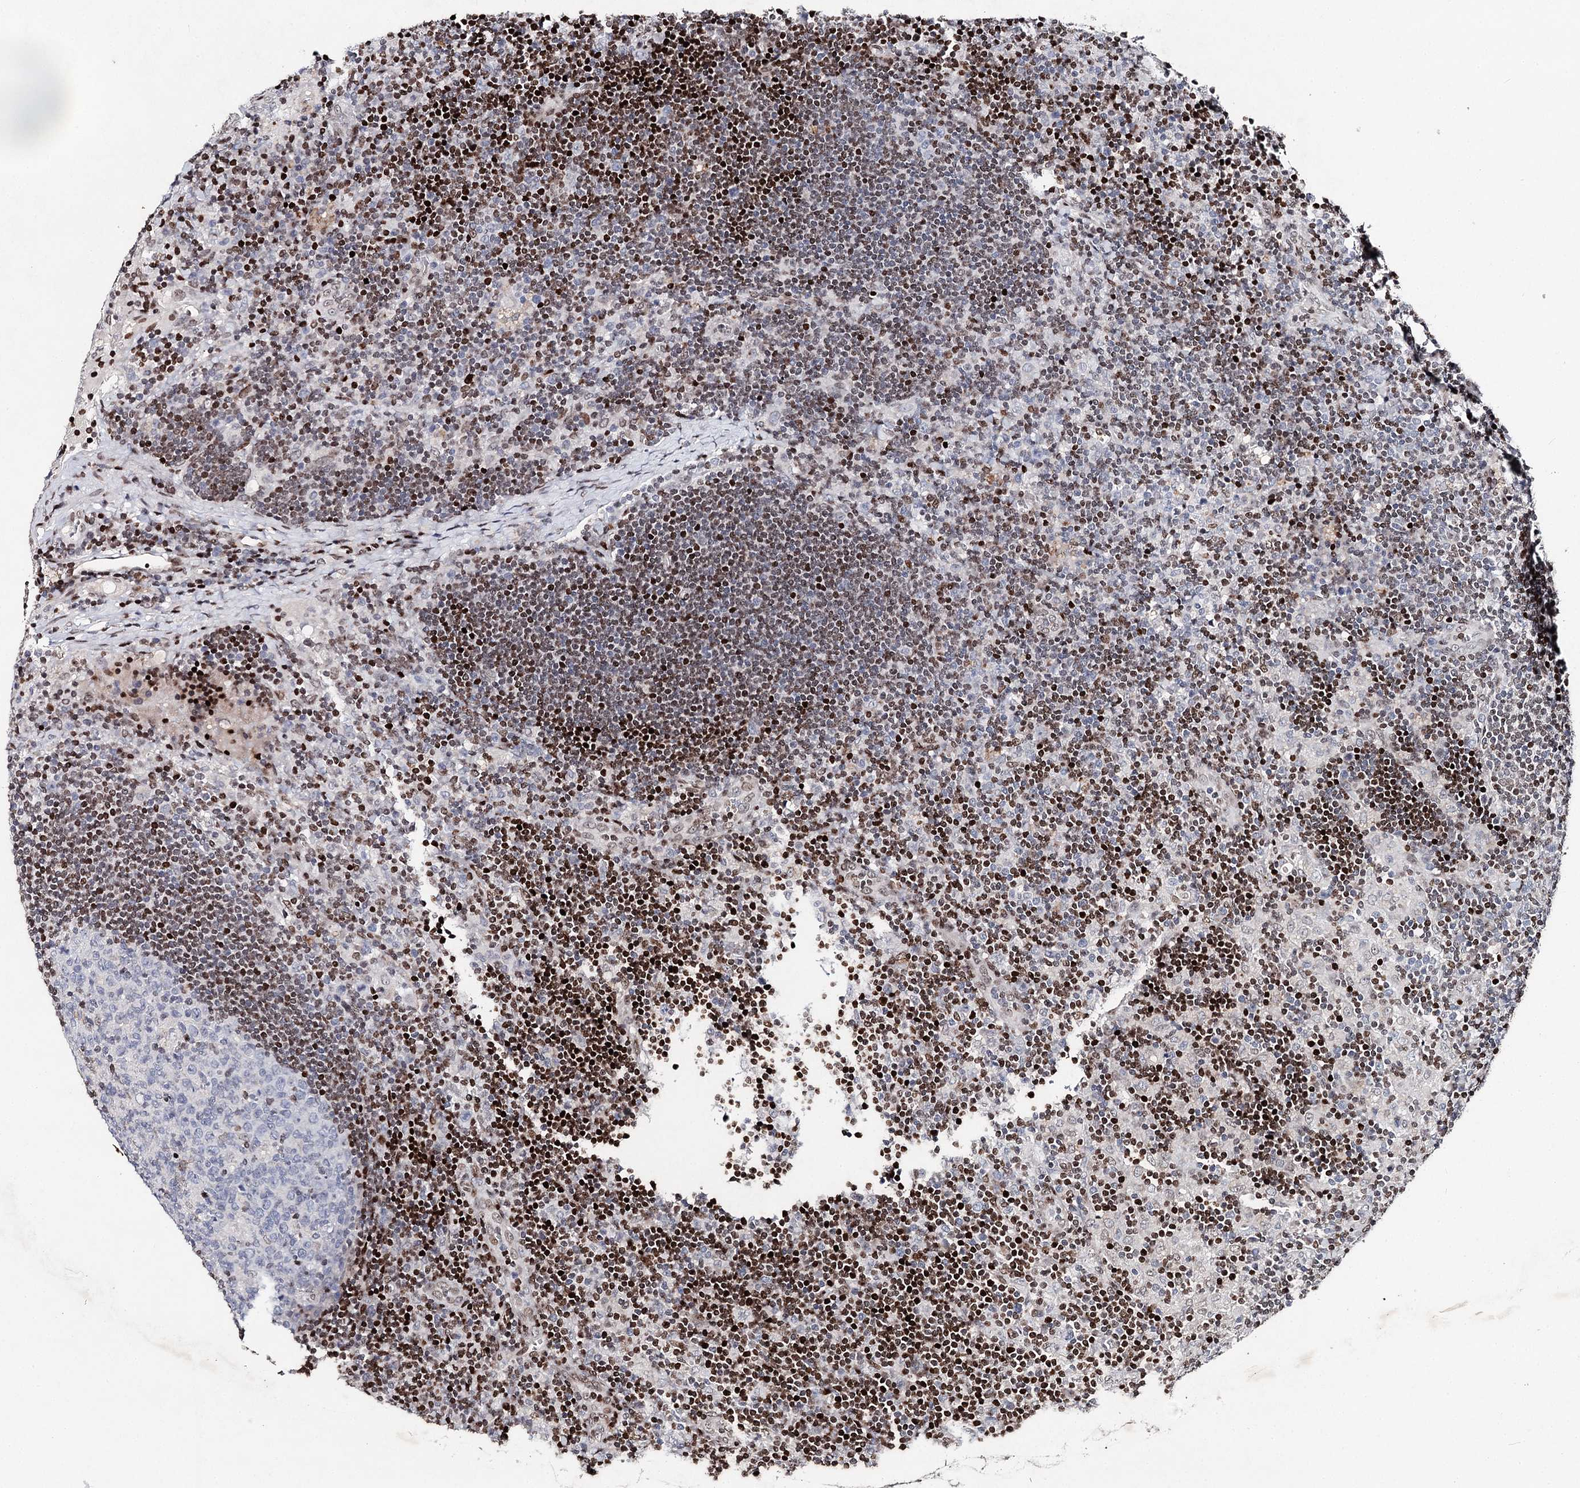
{"staining": {"intensity": "negative", "quantity": "none", "location": "none"}, "tissue": "lymph node", "cell_type": "Germinal center cells", "image_type": "normal", "snomed": [{"axis": "morphology", "description": "Normal tissue, NOS"}, {"axis": "topography", "description": "Lymph node"}], "caption": "This is an immunohistochemistry (IHC) histopathology image of unremarkable lymph node. There is no positivity in germinal center cells.", "gene": "FRMD4A", "patient": {"sex": "male", "age": 24}}